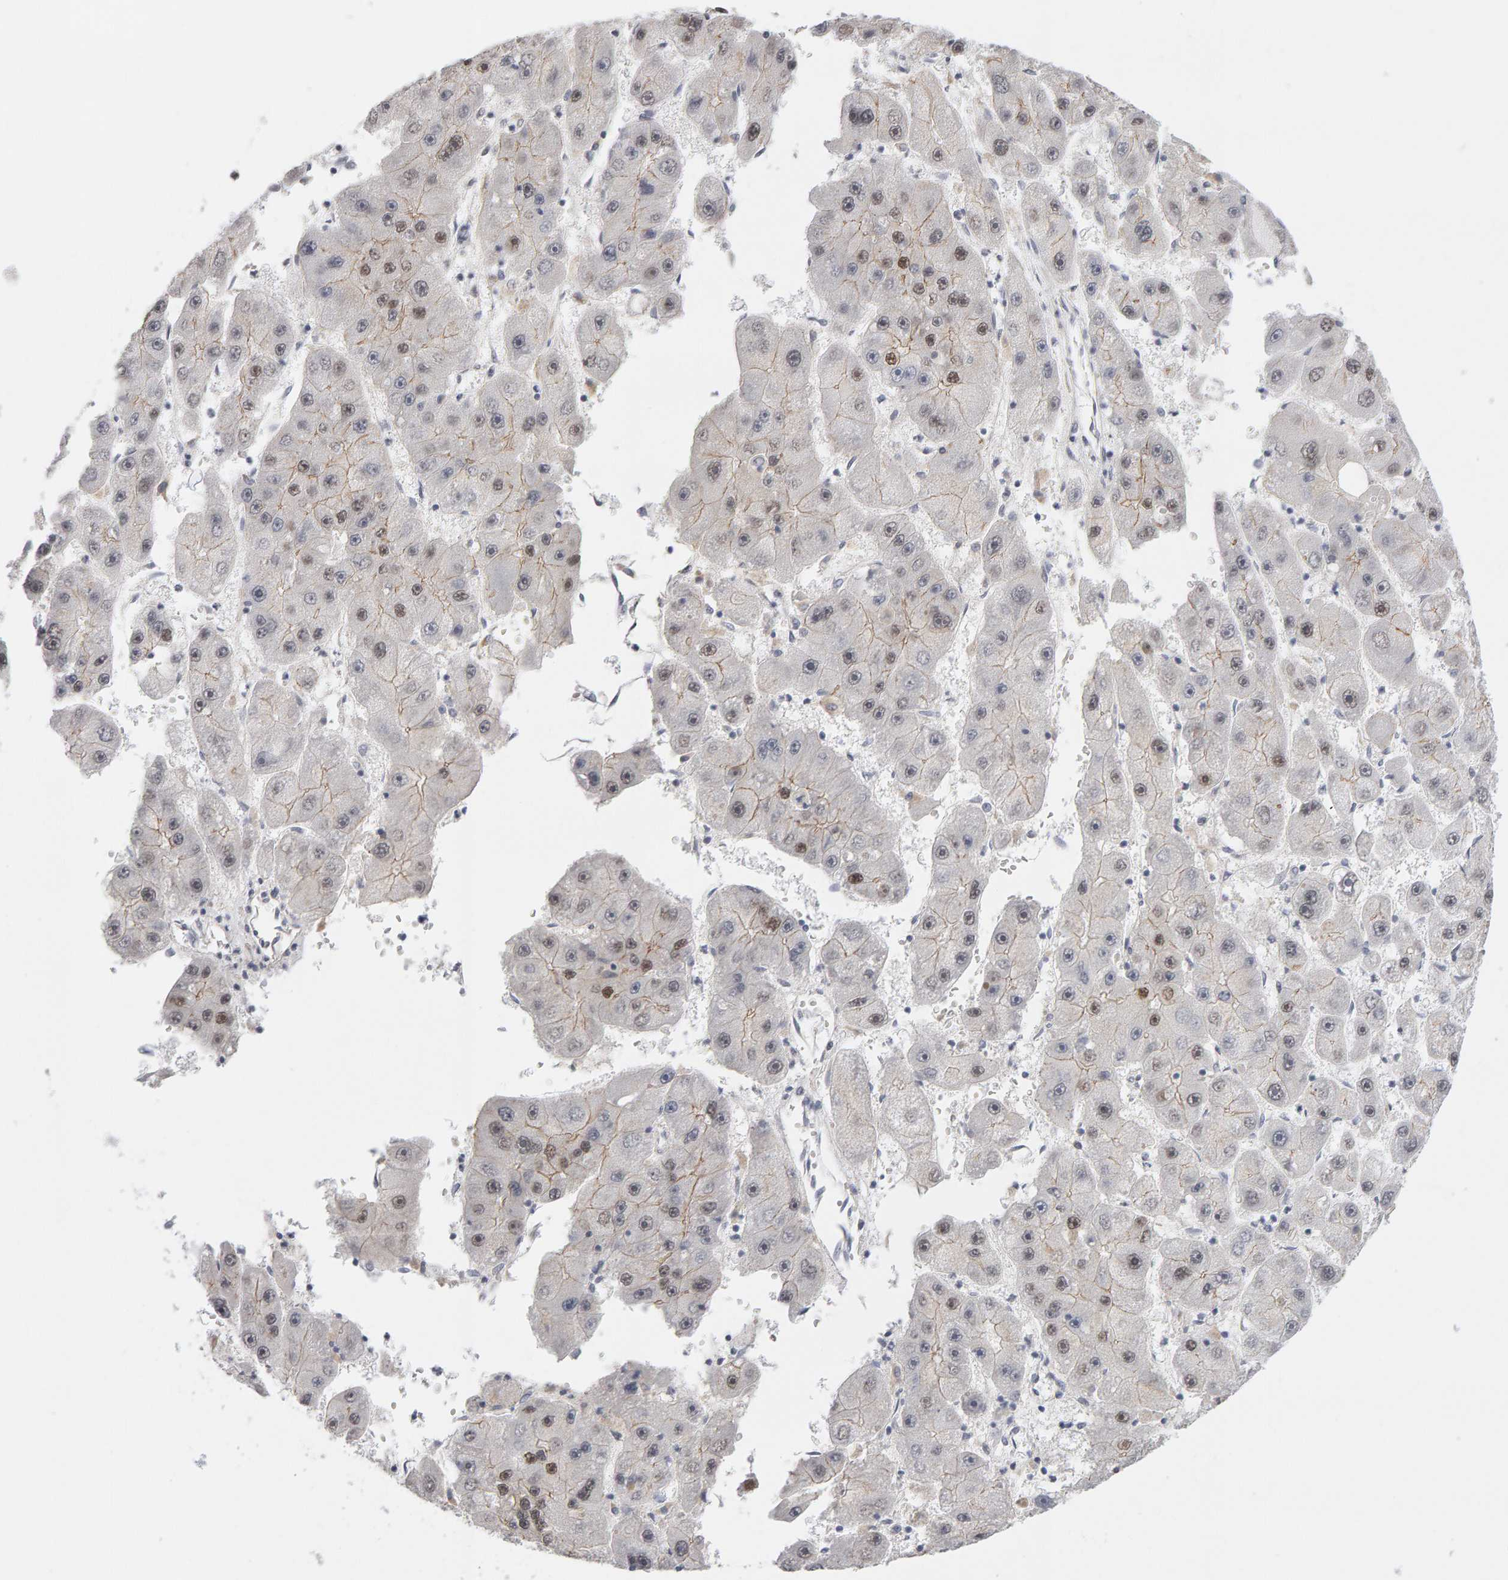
{"staining": {"intensity": "weak", "quantity": "25%-75%", "location": "cytoplasmic/membranous,nuclear"}, "tissue": "liver cancer", "cell_type": "Tumor cells", "image_type": "cancer", "snomed": [{"axis": "morphology", "description": "Carcinoma, Hepatocellular, NOS"}, {"axis": "topography", "description": "Liver"}], "caption": "Immunohistochemical staining of hepatocellular carcinoma (liver) demonstrates weak cytoplasmic/membranous and nuclear protein positivity in about 25%-75% of tumor cells.", "gene": "HNF4A", "patient": {"sex": "female", "age": 61}}